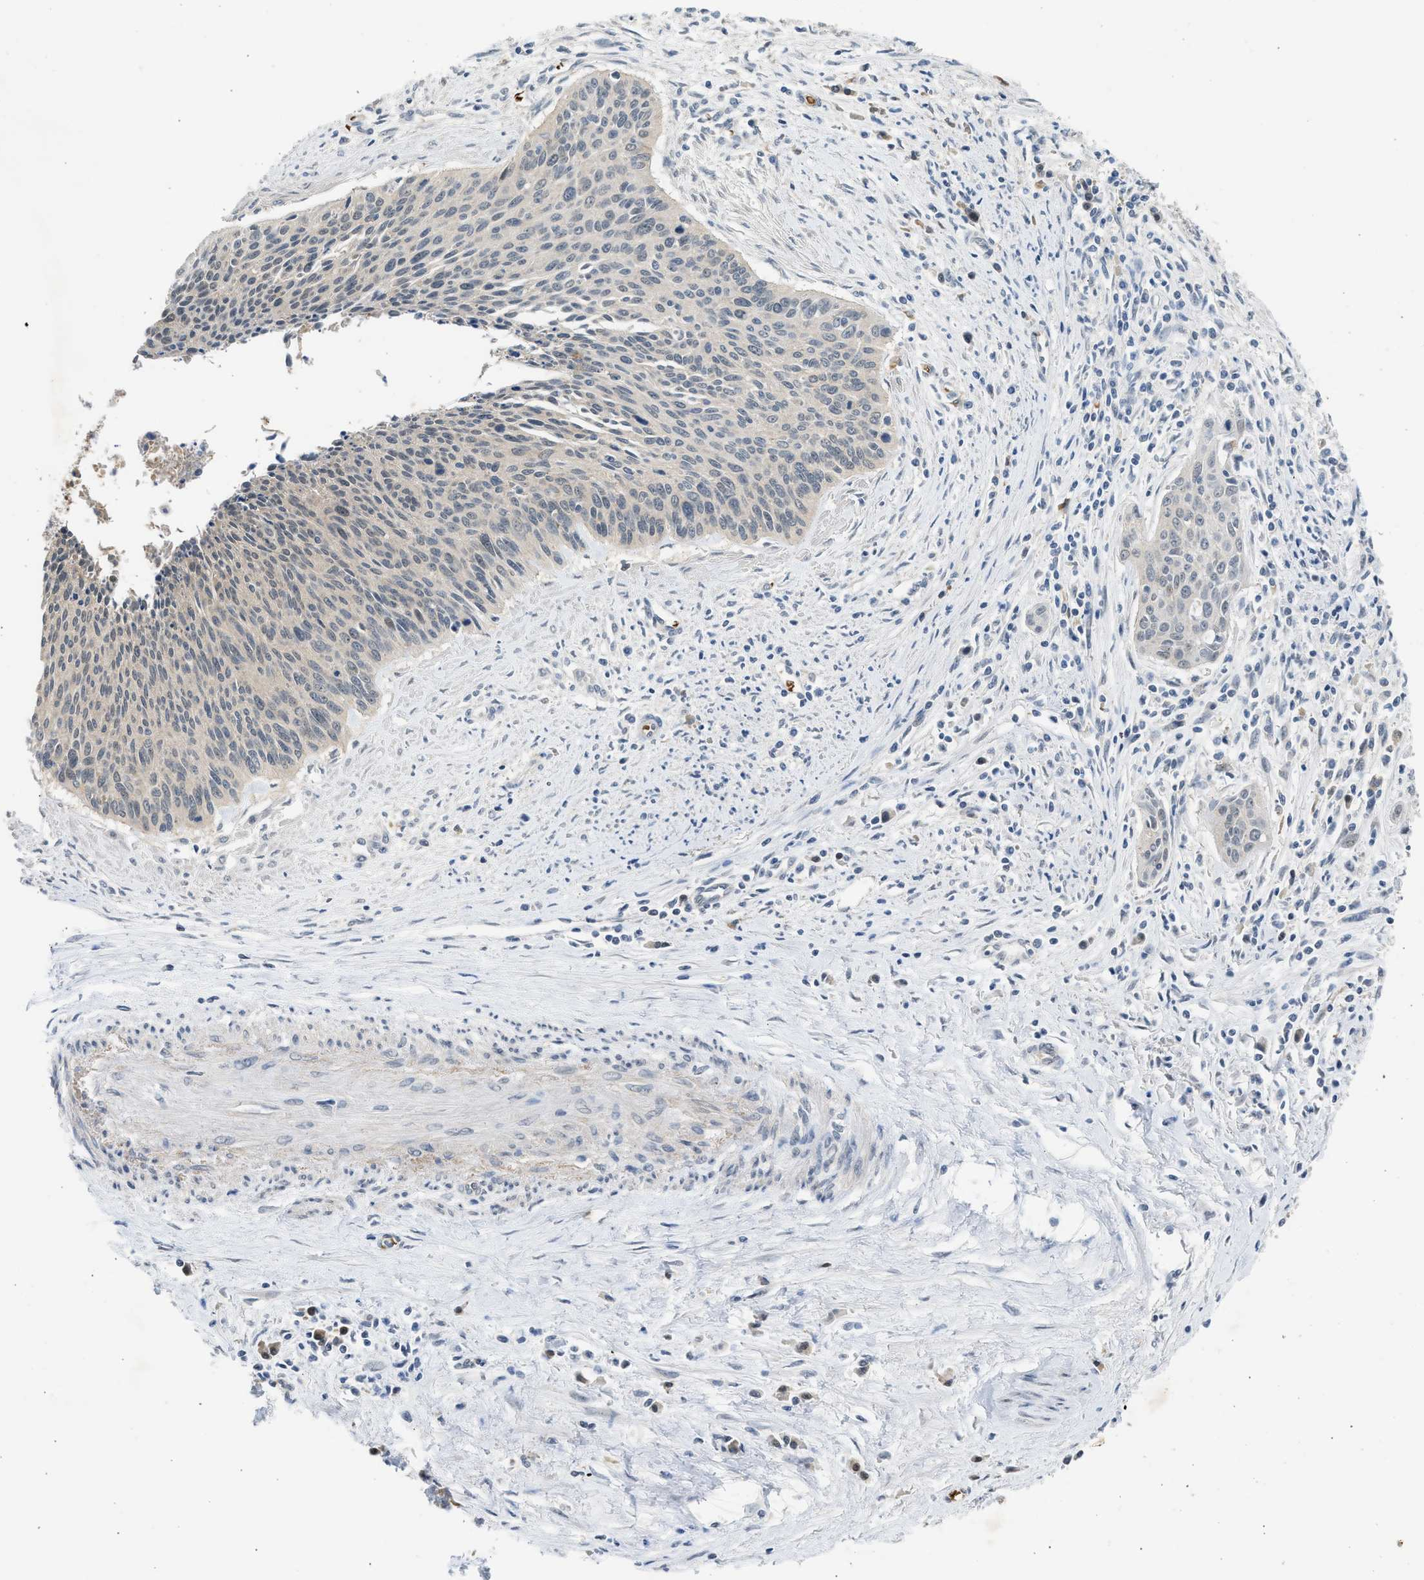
{"staining": {"intensity": "weak", "quantity": "25%-75%", "location": "cytoplasmic/membranous"}, "tissue": "cervical cancer", "cell_type": "Tumor cells", "image_type": "cancer", "snomed": [{"axis": "morphology", "description": "Squamous cell carcinoma, NOS"}, {"axis": "topography", "description": "Cervix"}], "caption": "Brown immunohistochemical staining in cervical cancer shows weak cytoplasmic/membranous staining in approximately 25%-75% of tumor cells.", "gene": "MAPK7", "patient": {"sex": "female", "age": 55}}